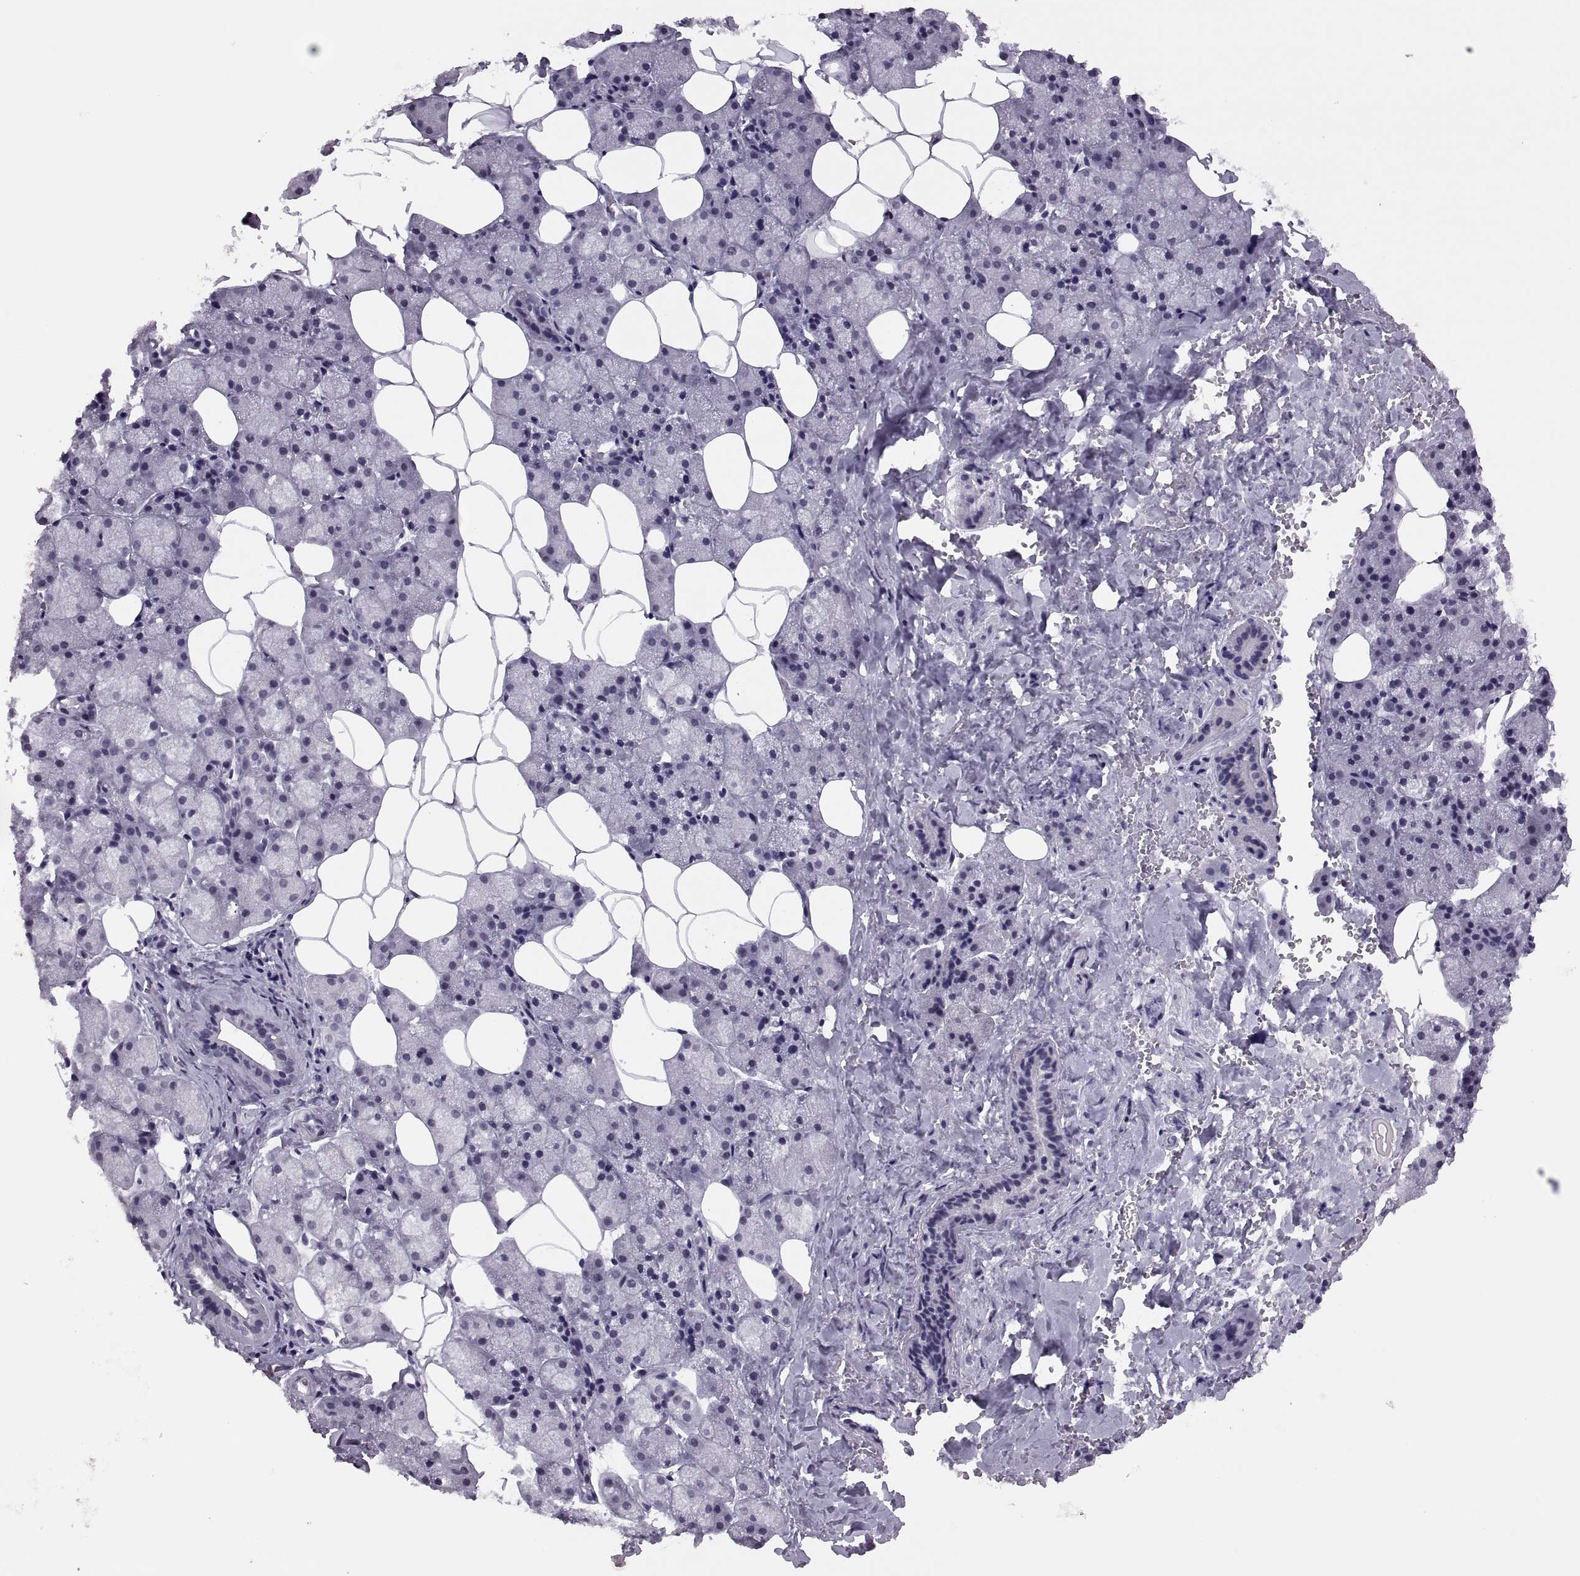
{"staining": {"intensity": "negative", "quantity": "none", "location": "none"}, "tissue": "salivary gland", "cell_type": "Glandular cells", "image_type": "normal", "snomed": [{"axis": "morphology", "description": "Normal tissue, NOS"}, {"axis": "topography", "description": "Salivary gland"}], "caption": "IHC of unremarkable salivary gland reveals no positivity in glandular cells. (DAB IHC with hematoxylin counter stain).", "gene": "SYNGR4", "patient": {"sex": "male", "age": 38}}